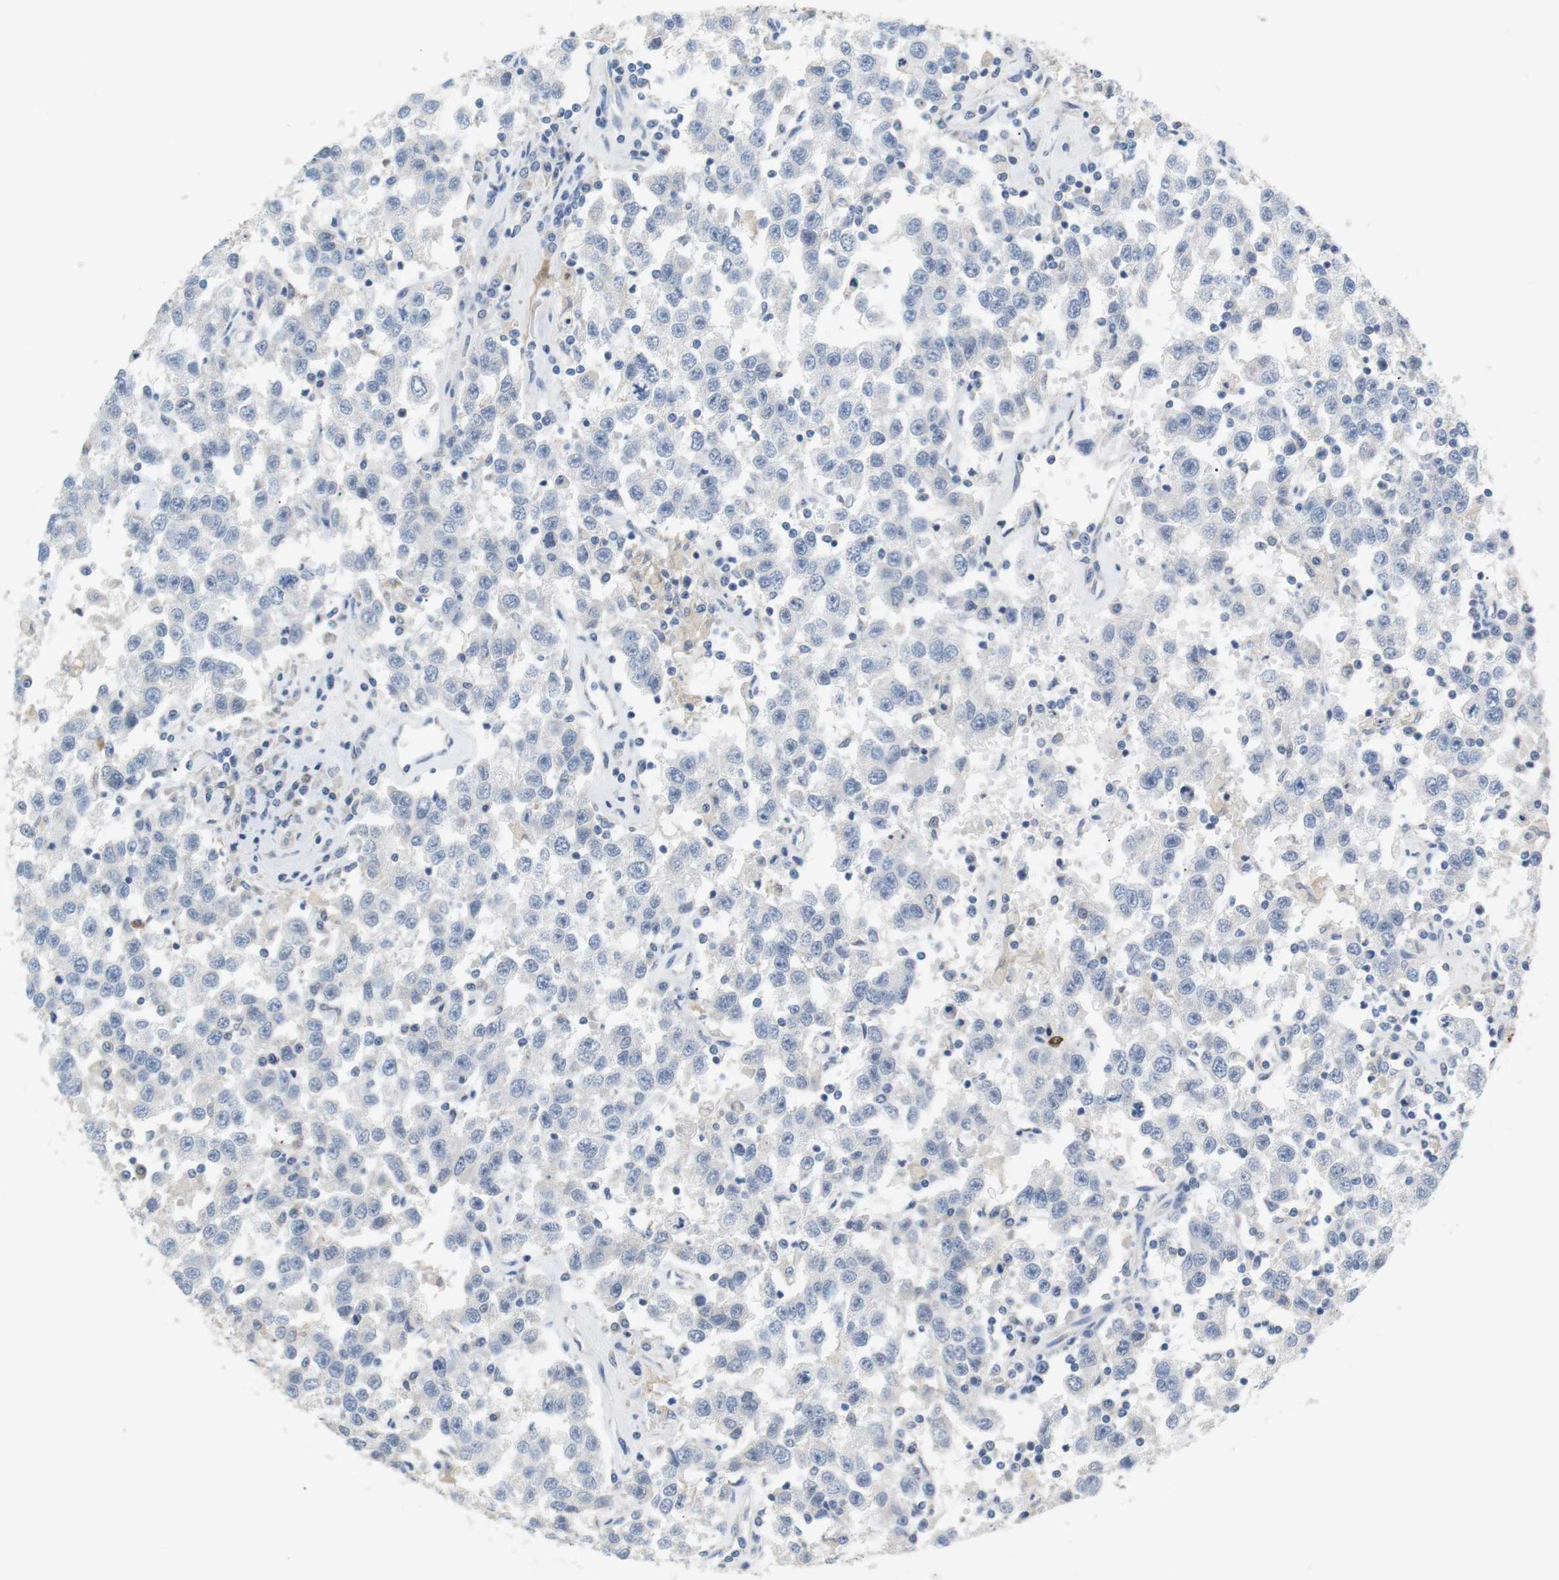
{"staining": {"intensity": "negative", "quantity": "none", "location": "none"}, "tissue": "testis cancer", "cell_type": "Tumor cells", "image_type": "cancer", "snomed": [{"axis": "morphology", "description": "Seminoma, NOS"}, {"axis": "topography", "description": "Testis"}], "caption": "Testis cancer (seminoma) was stained to show a protein in brown. There is no significant positivity in tumor cells. (DAB IHC, high magnification).", "gene": "CD300E", "patient": {"sex": "male", "age": 41}}